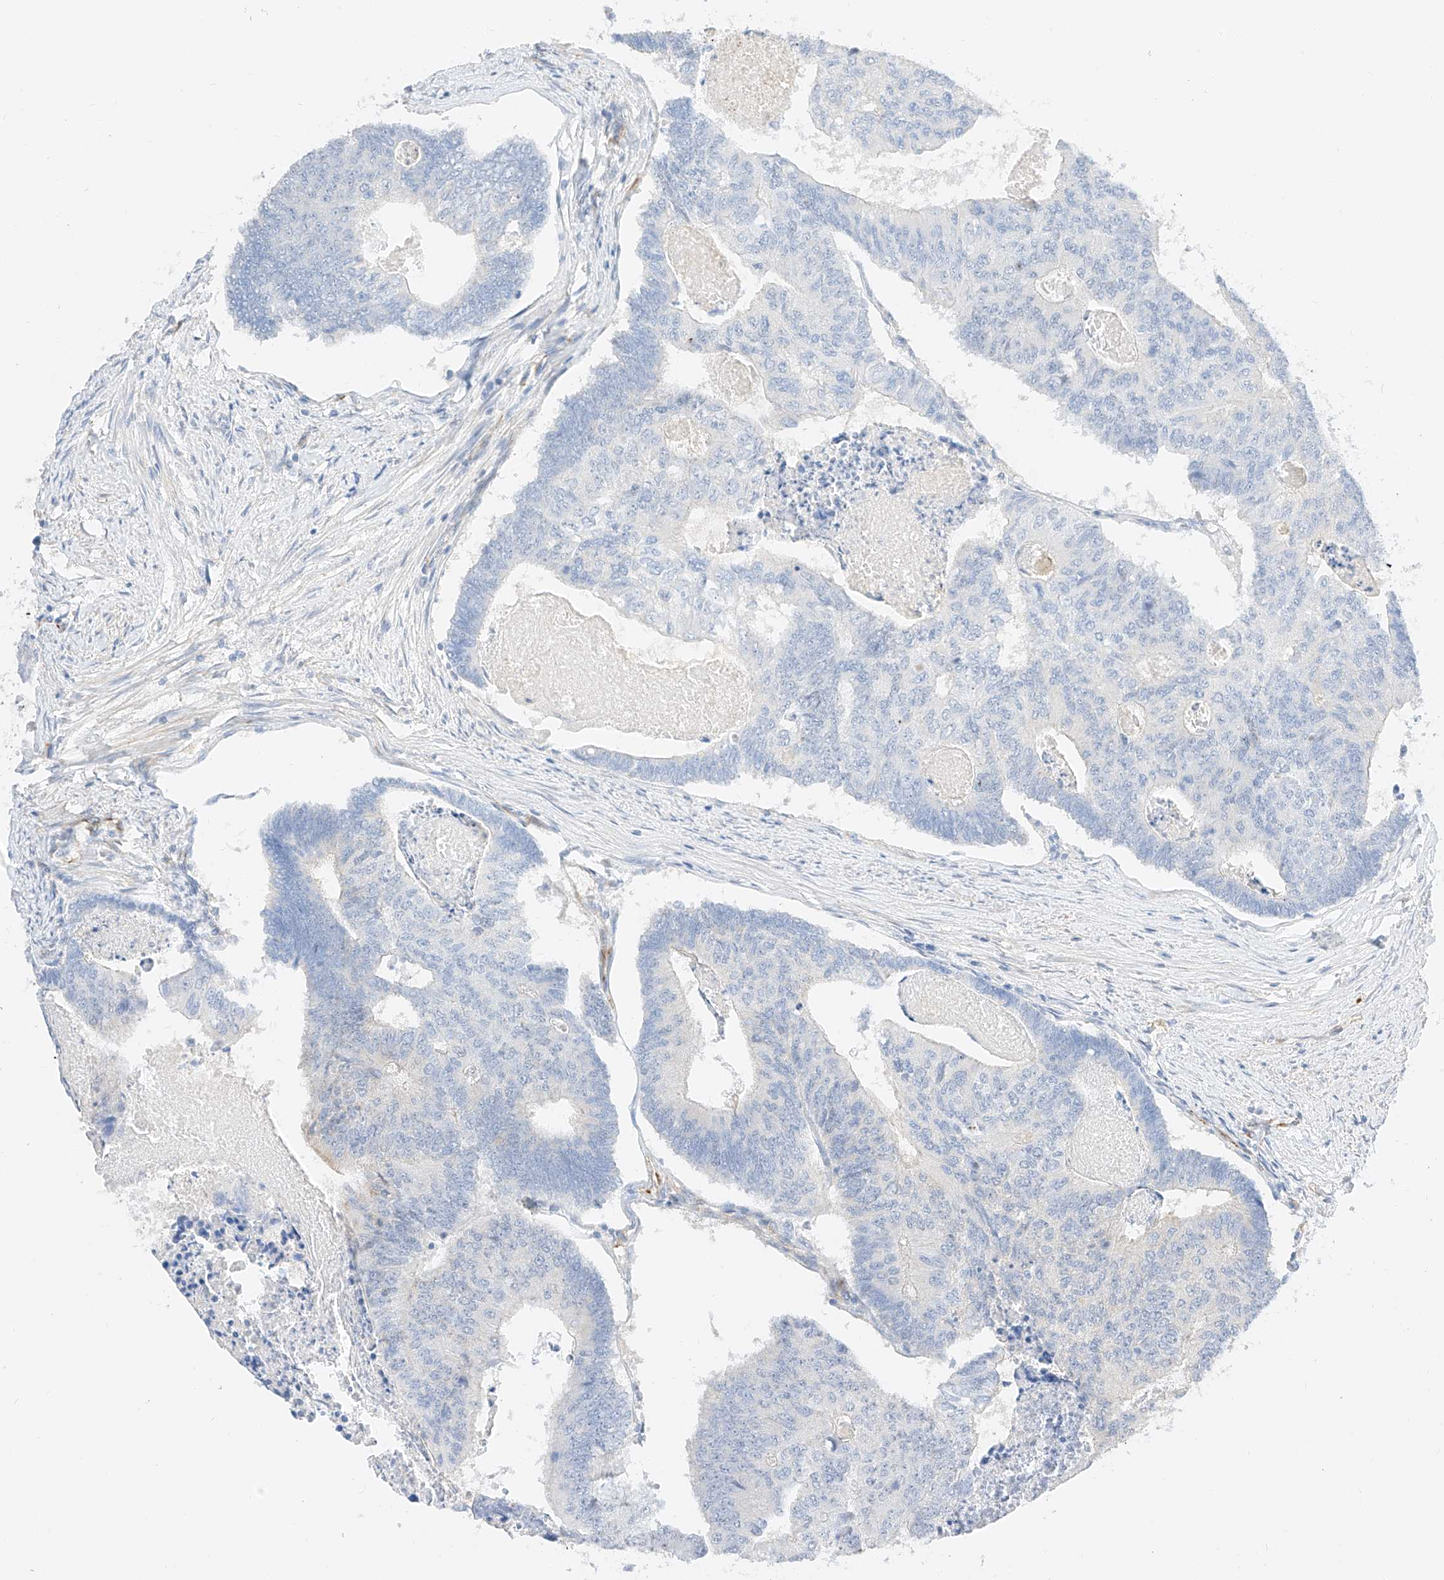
{"staining": {"intensity": "negative", "quantity": "none", "location": "none"}, "tissue": "colorectal cancer", "cell_type": "Tumor cells", "image_type": "cancer", "snomed": [{"axis": "morphology", "description": "Adenocarcinoma, NOS"}, {"axis": "topography", "description": "Colon"}], "caption": "High magnification brightfield microscopy of colorectal cancer (adenocarcinoma) stained with DAB (brown) and counterstained with hematoxylin (blue): tumor cells show no significant positivity. (DAB (3,3'-diaminobenzidine) immunohistochemistry (IHC) with hematoxylin counter stain).", "gene": "CDCP2", "patient": {"sex": "female", "age": 67}}